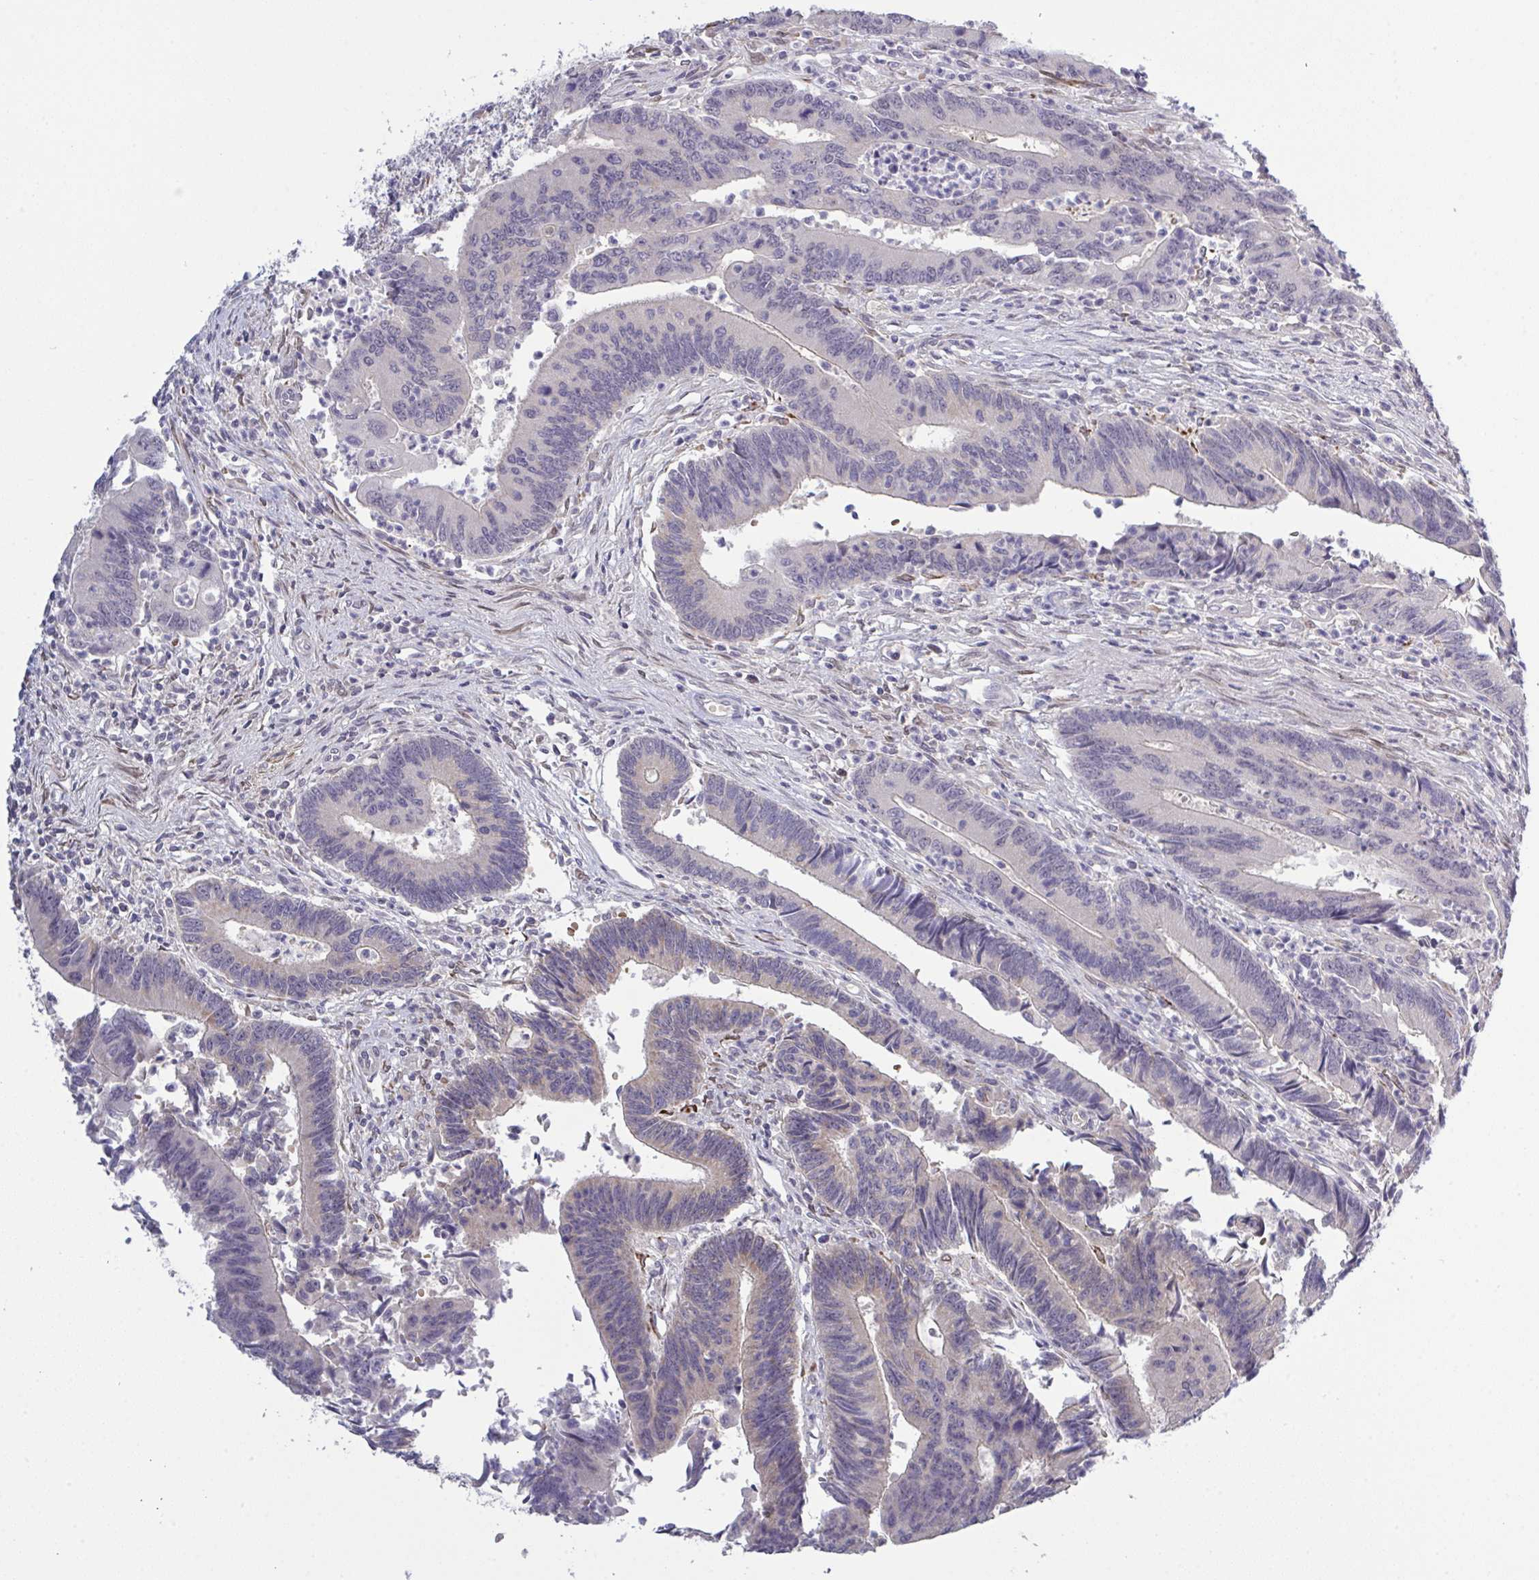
{"staining": {"intensity": "weak", "quantity": "<25%", "location": "cytoplasmic/membranous"}, "tissue": "colorectal cancer", "cell_type": "Tumor cells", "image_type": "cancer", "snomed": [{"axis": "morphology", "description": "Adenocarcinoma, NOS"}, {"axis": "topography", "description": "Colon"}], "caption": "The histopathology image displays no significant positivity in tumor cells of adenocarcinoma (colorectal). (IHC, brightfield microscopy, high magnification).", "gene": "ZNF784", "patient": {"sex": "female", "age": 67}}